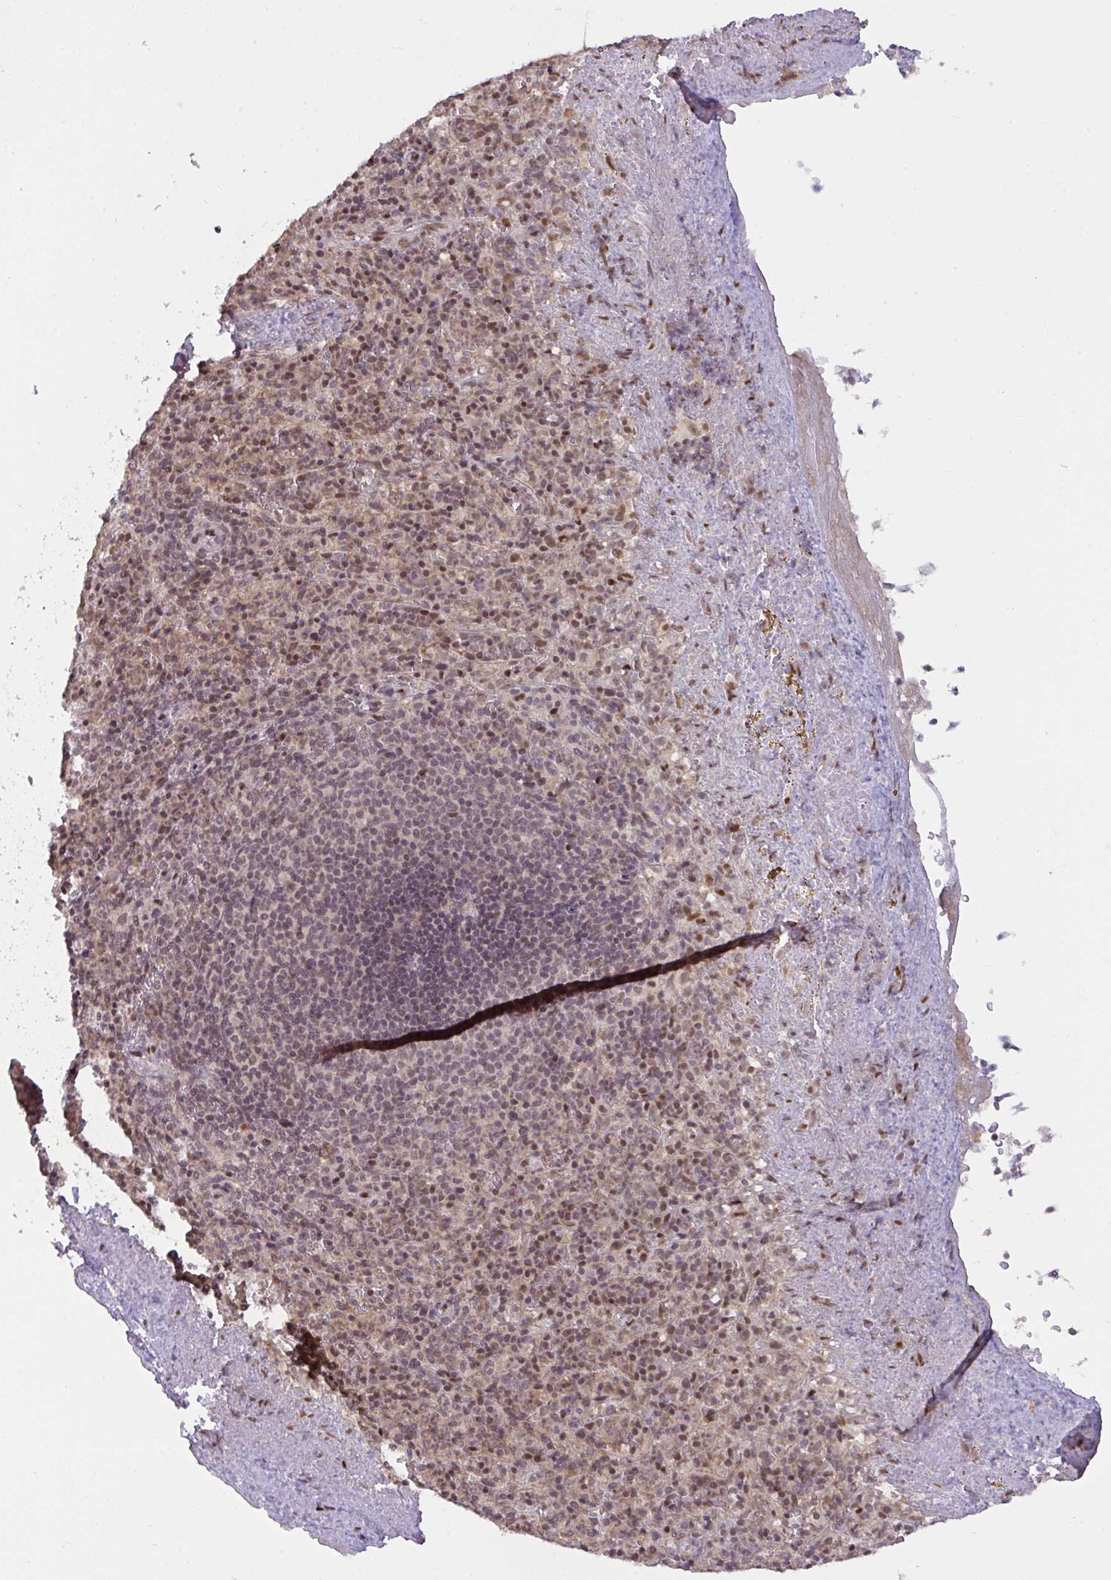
{"staining": {"intensity": "moderate", "quantity": "<25%", "location": "nuclear"}, "tissue": "spleen", "cell_type": "Cells in red pulp", "image_type": "normal", "snomed": [{"axis": "morphology", "description": "Normal tissue, NOS"}, {"axis": "topography", "description": "Spleen"}], "caption": "Cells in red pulp display moderate nuclear expression in about <25% of cells in benign spleen. (DAB = brown stain, brightfield microscopy at high magnification).", "gene": "KLF2", "patient": {"sex": "female", "age": 74}}